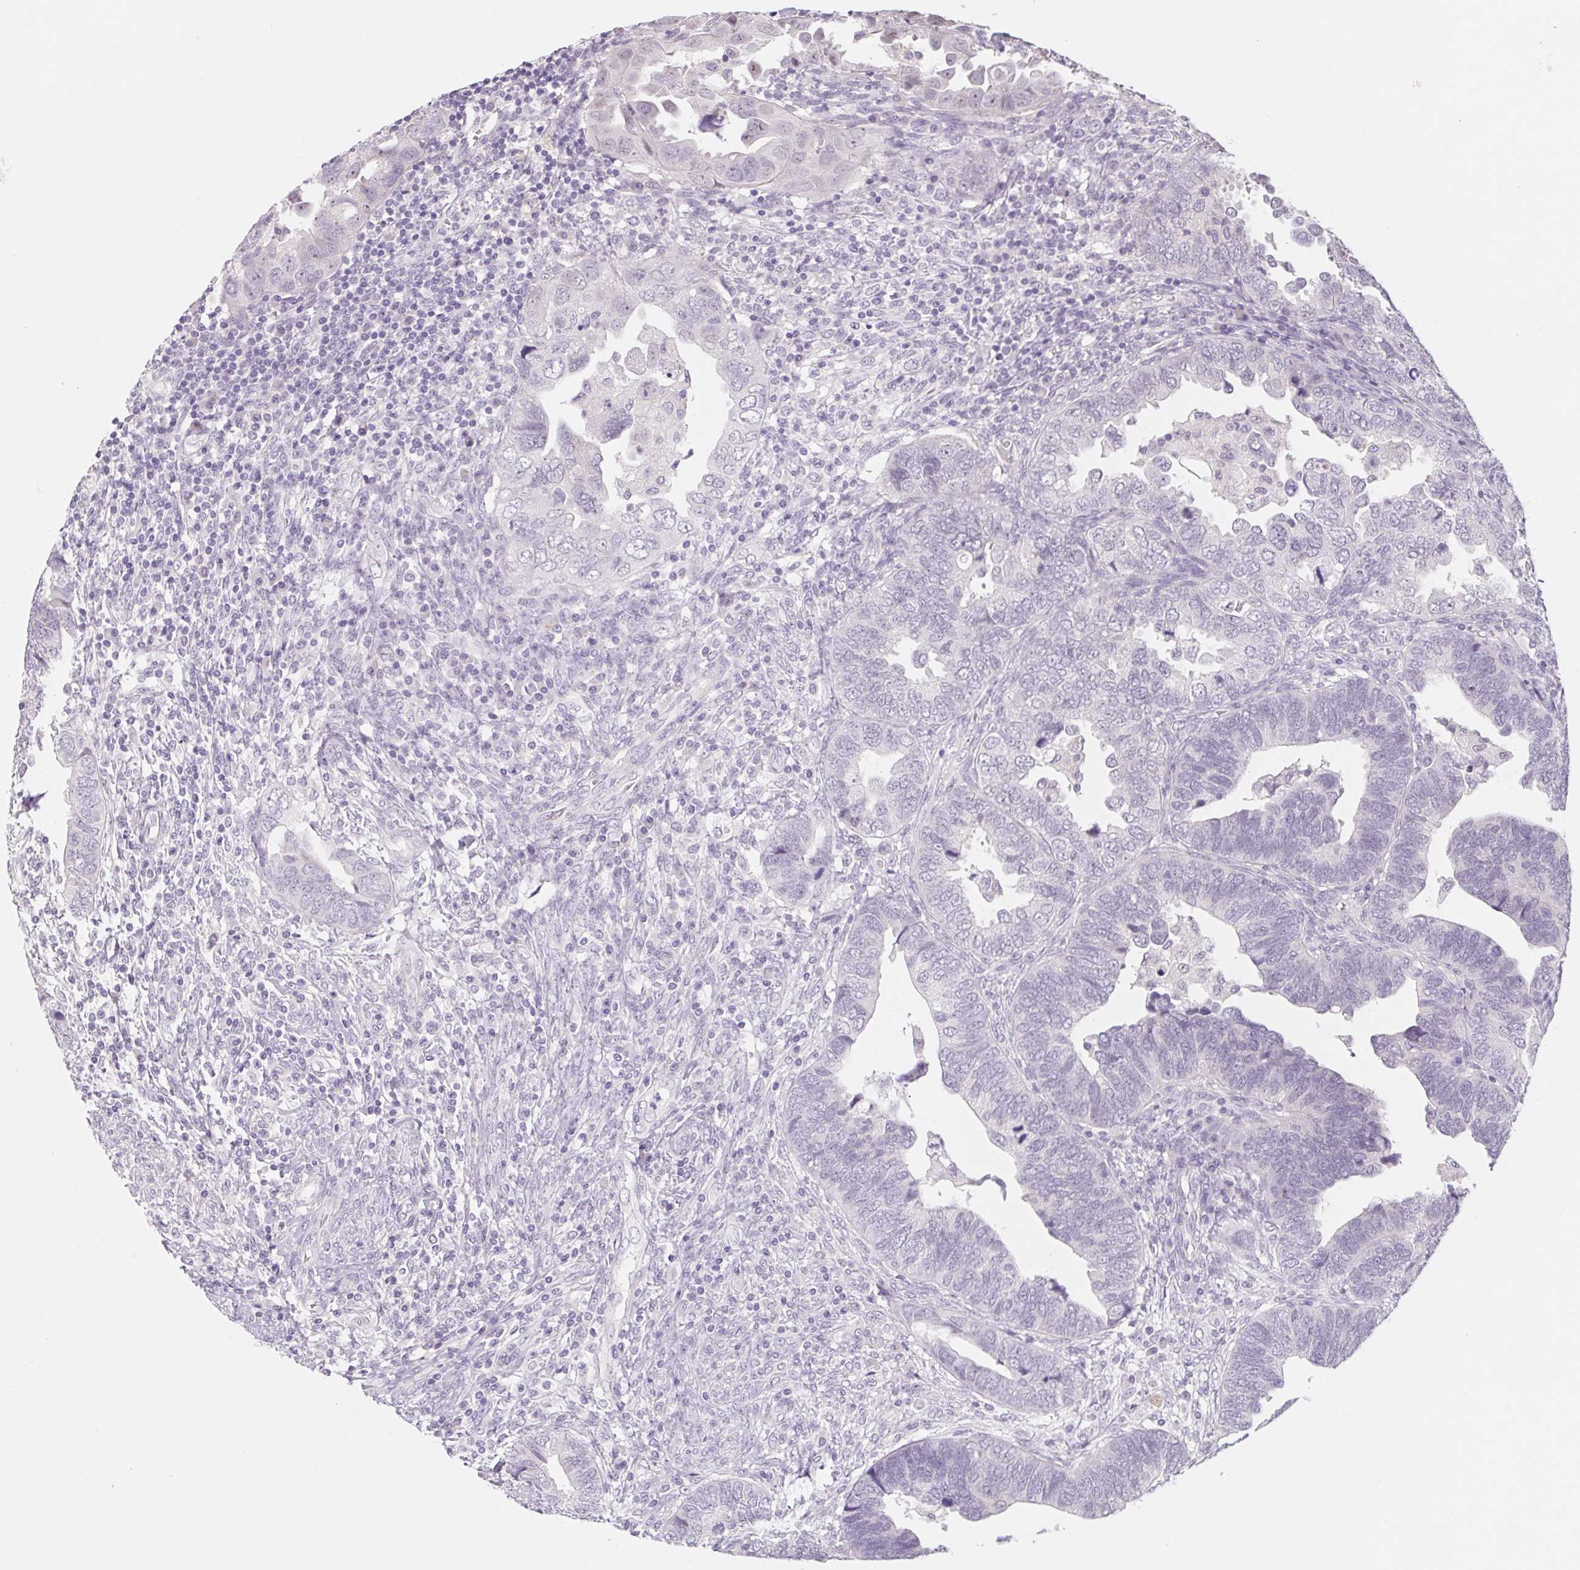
{"staining": {"intensity": "negative", "quantity": "none", "location": "none"}, "tissue": "endometrial cancer", "cell_type": "Tumor cells", "image_type": "cancer", "snomed": [{"axis": "morphology", "description": "Adenocarcinoma, NOS"}, {"axis": "topography", "description": "Endometrium"}], "caption": "The histopathology image demonstrates no significant expression in tumor cells of endometrial cancer (adenocarcinoma). The staining was performed using DAB (3,3'-diaminobenzidine) to visualize the protein expression in brown, while the nuclei were stained in blue with hematoxylin (Magnification: 20x).", "gene": "POU1F1", "patient": {"sex": "female", "age": 79}}